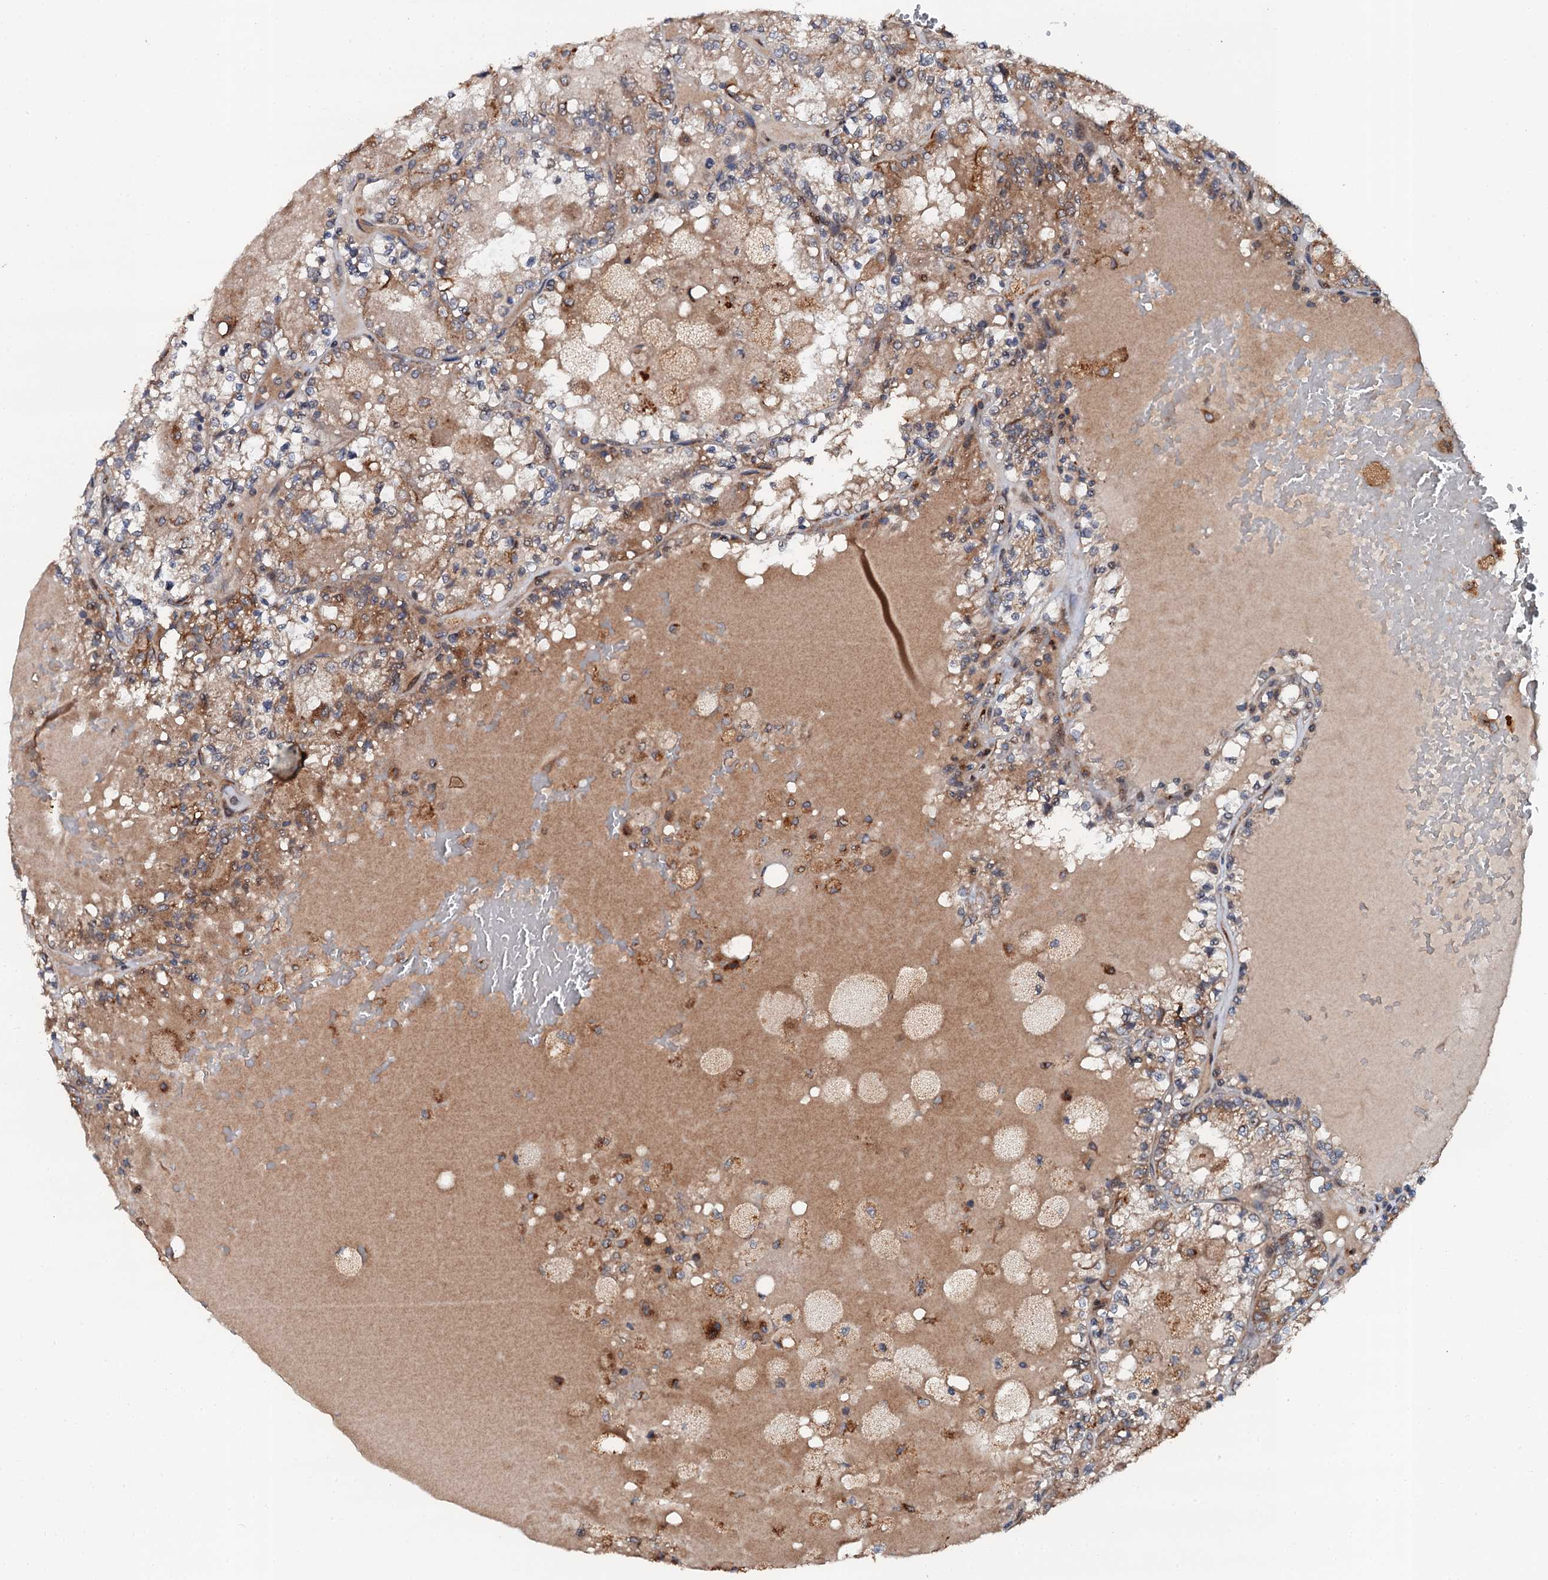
{"staining": {"intensity": "moderate", "quantity": "25%-75%", "location": "cytoplasmic/membranous"}, "tissue": "renal cancer", "cell_type": "Tumor cells", "image_type": "cancer", "snomed": [{"axis": "morphology", "description": "Adenocarcinoma, NOS"}, {"axis": "topography", "description": "Kidney"}], "caption": "Immunohistochemistry (IHC) staining of renal cancer, which reveals medium levels of moderate cytoplasmic/membranous positivity in approximately 25%-75% of tumor cells indicating moderate cytoplasmic/membranous protein staining. The staining was performed using DAB (brown) for protein detection and nuclei were counterstained in hematoxylin (blue).", "gene": "GLCE", "patient": {"sex": "female", "age": 56}}